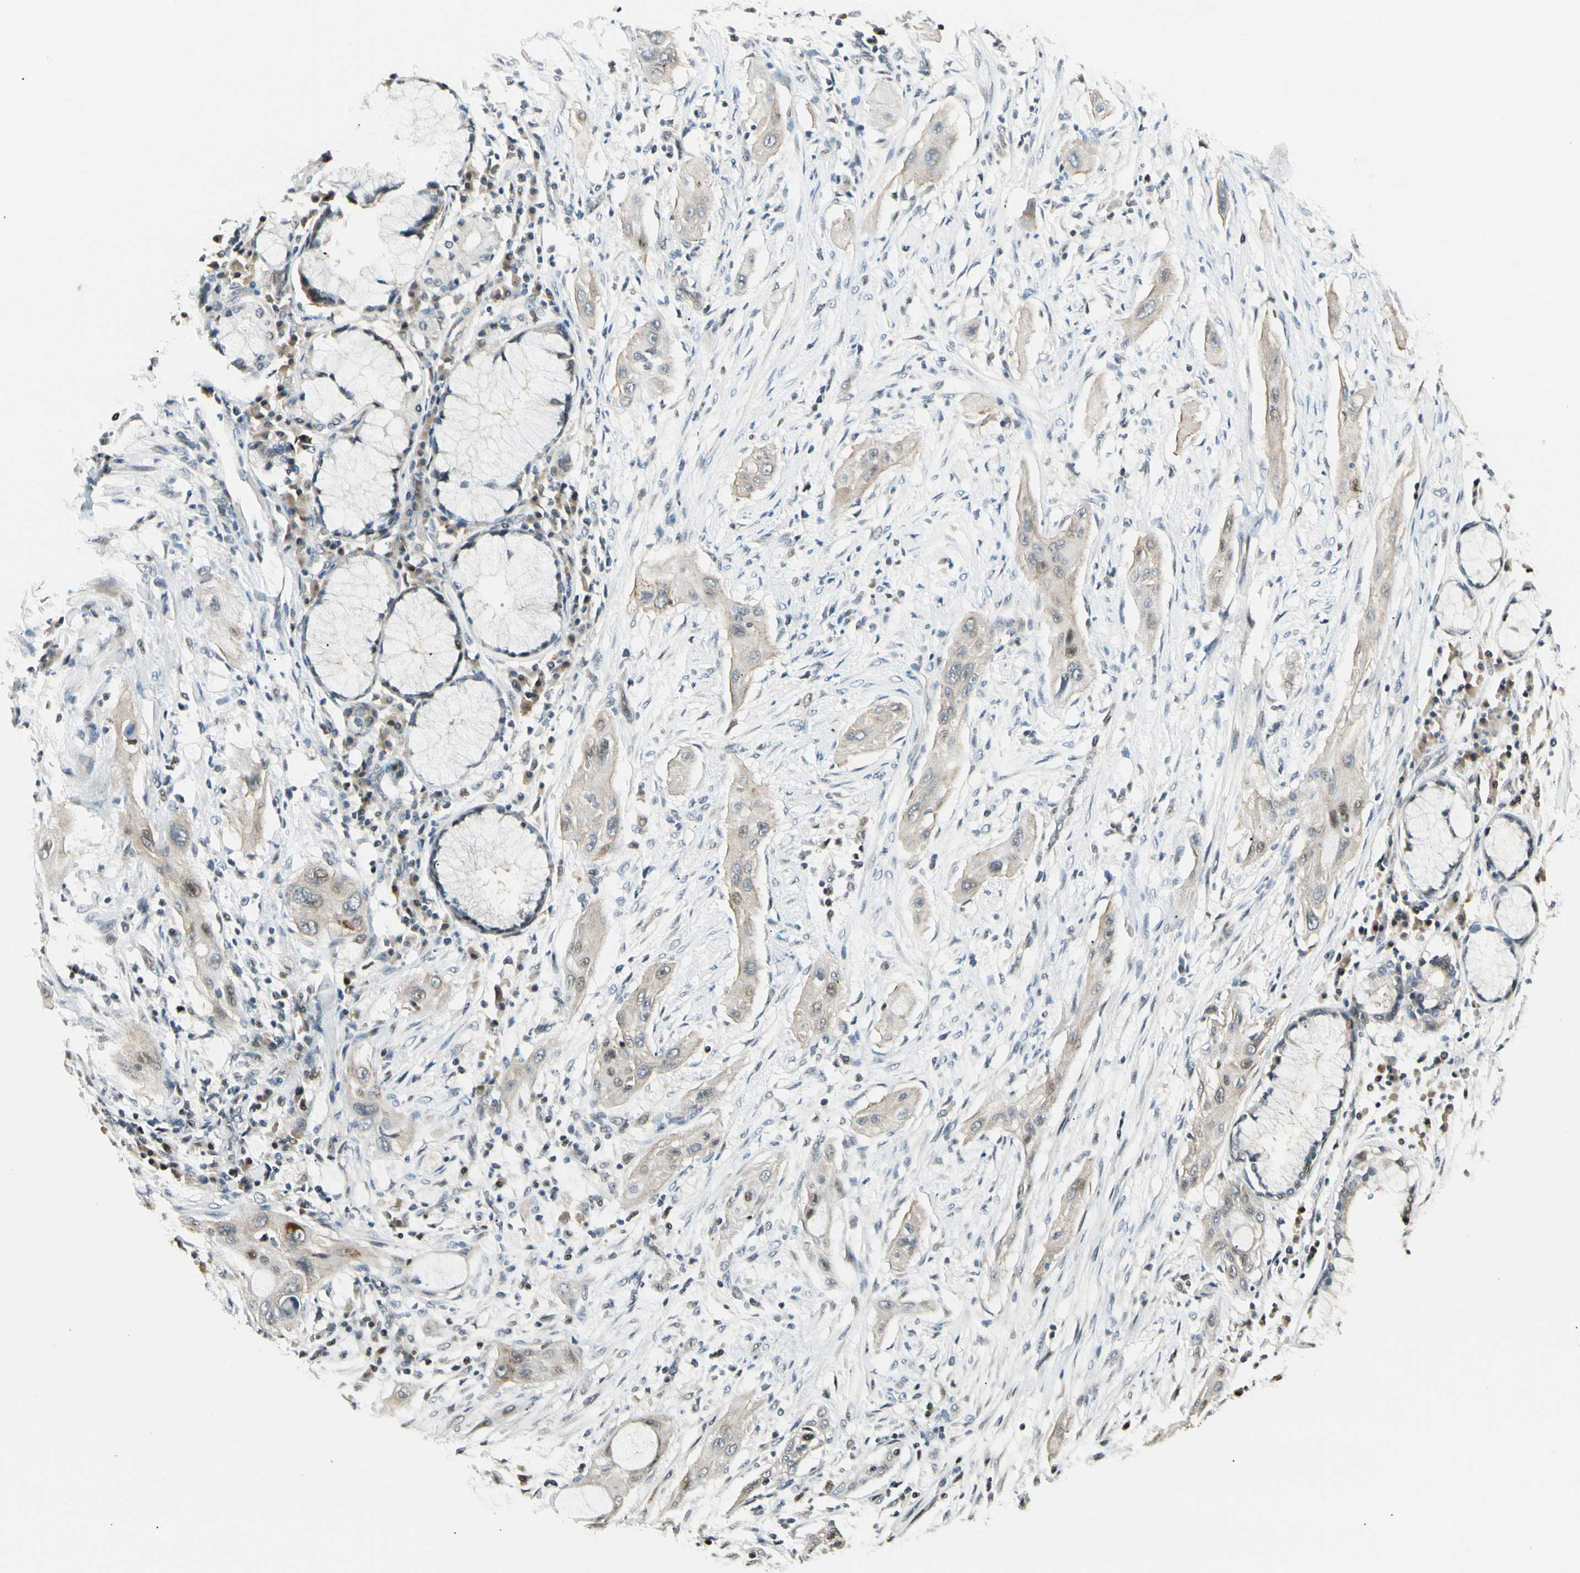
{"staining": {"intensity": "weak", "quantity": "25%-75%", "location": "cytoplasmic/membranous,nuclear"}, "tissue": "lung cancer", "cell_type": "Tumor cells", "image_type": "cancer", "snomed": [{"axis": "morphology", "description": "Squamous cell carcinoma, NOS"}, {"axis": "topography", "description": "Lung"}], "caption": "The immunohistochemical stain labels weak cytoplasmic/membranous and nuclear staining in tumor cells of lung cancer (squamous cell carcinoma) tissue. (Brightfield microscopy of DAB IHC at high magnification).", "gene": "P3H2", "patient": {"sex": "female", "age": 47}}